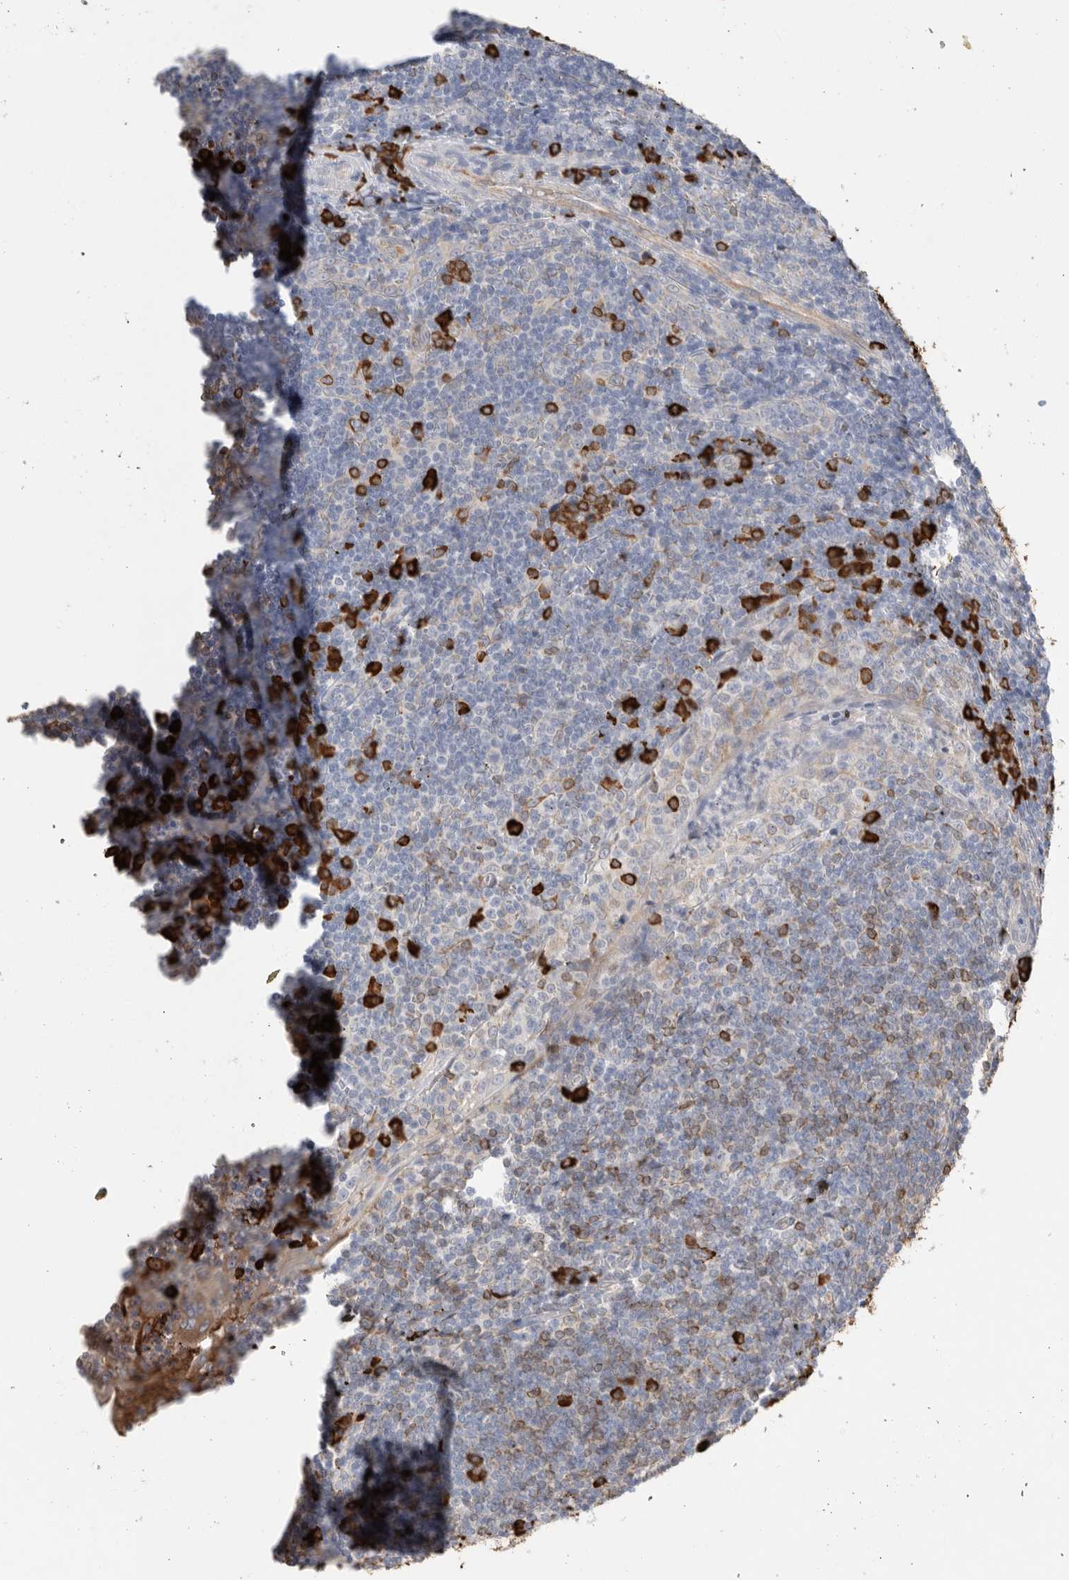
{"staining": {"intensity": "strong", "quantity": "<25%", "location": "cytoplasmic/membranous"}, "tissue": "tonsil", "cell_type": "Germinal center cells", "image_type": "normal", "snomed": [{"axis": "morphology", "description": "Normal tissue, NOS"}, {"axis": "topography", "description": "Tonsil"}], "caption": "Immunohistochemistry (IHC) image of unremarkable tonsil stained for a protein (brown), which reveals medium levels of strong cytoplasmic/membranous staining in about <25% of germinal center cells.", "gene": "BLOC1S5", "patient": {"sex": "male", "age": 37}}